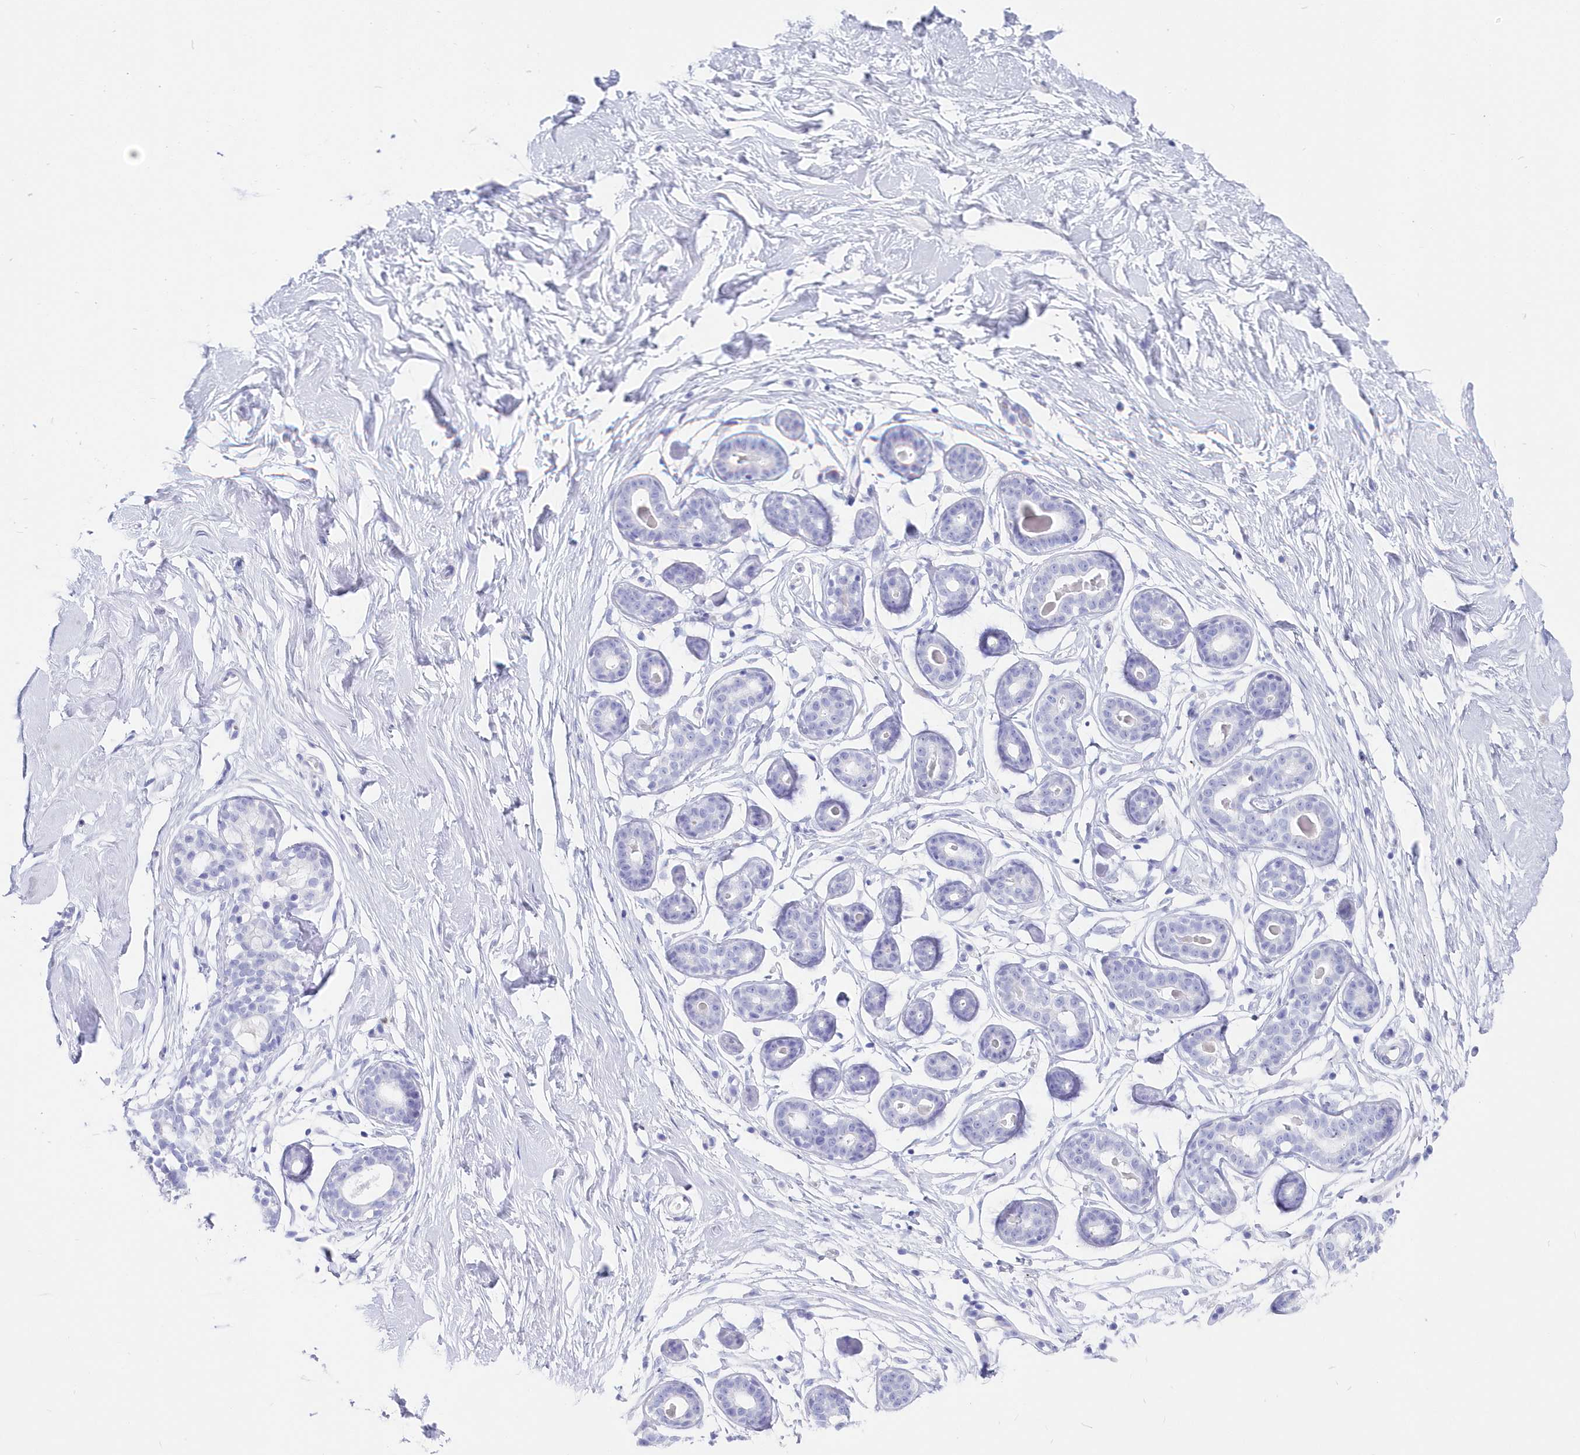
{"staining": {"intensity": "negative", "quantity": "none", "location": "none"}, "tissue": "breast", "cell_type": "Adipocytes", "image_type": "normal", "snomed": [{"axis": "morphology", "description": "Normal tissue, NOS"}, {"axis": "morphology", "description": "Adenoma, NOS"}, {"axis": "topography", "description": "Breast"}], "caption": "High power microscopy photomicrograph of an IHC histopathology image of benign breast, revealing no significant staining in adipocytes. (Immunohistochemistry, brightfield microscopy, high magnification).", "gene": "CSNK1G2", "patient": {"sex": "female", "age": 23}}